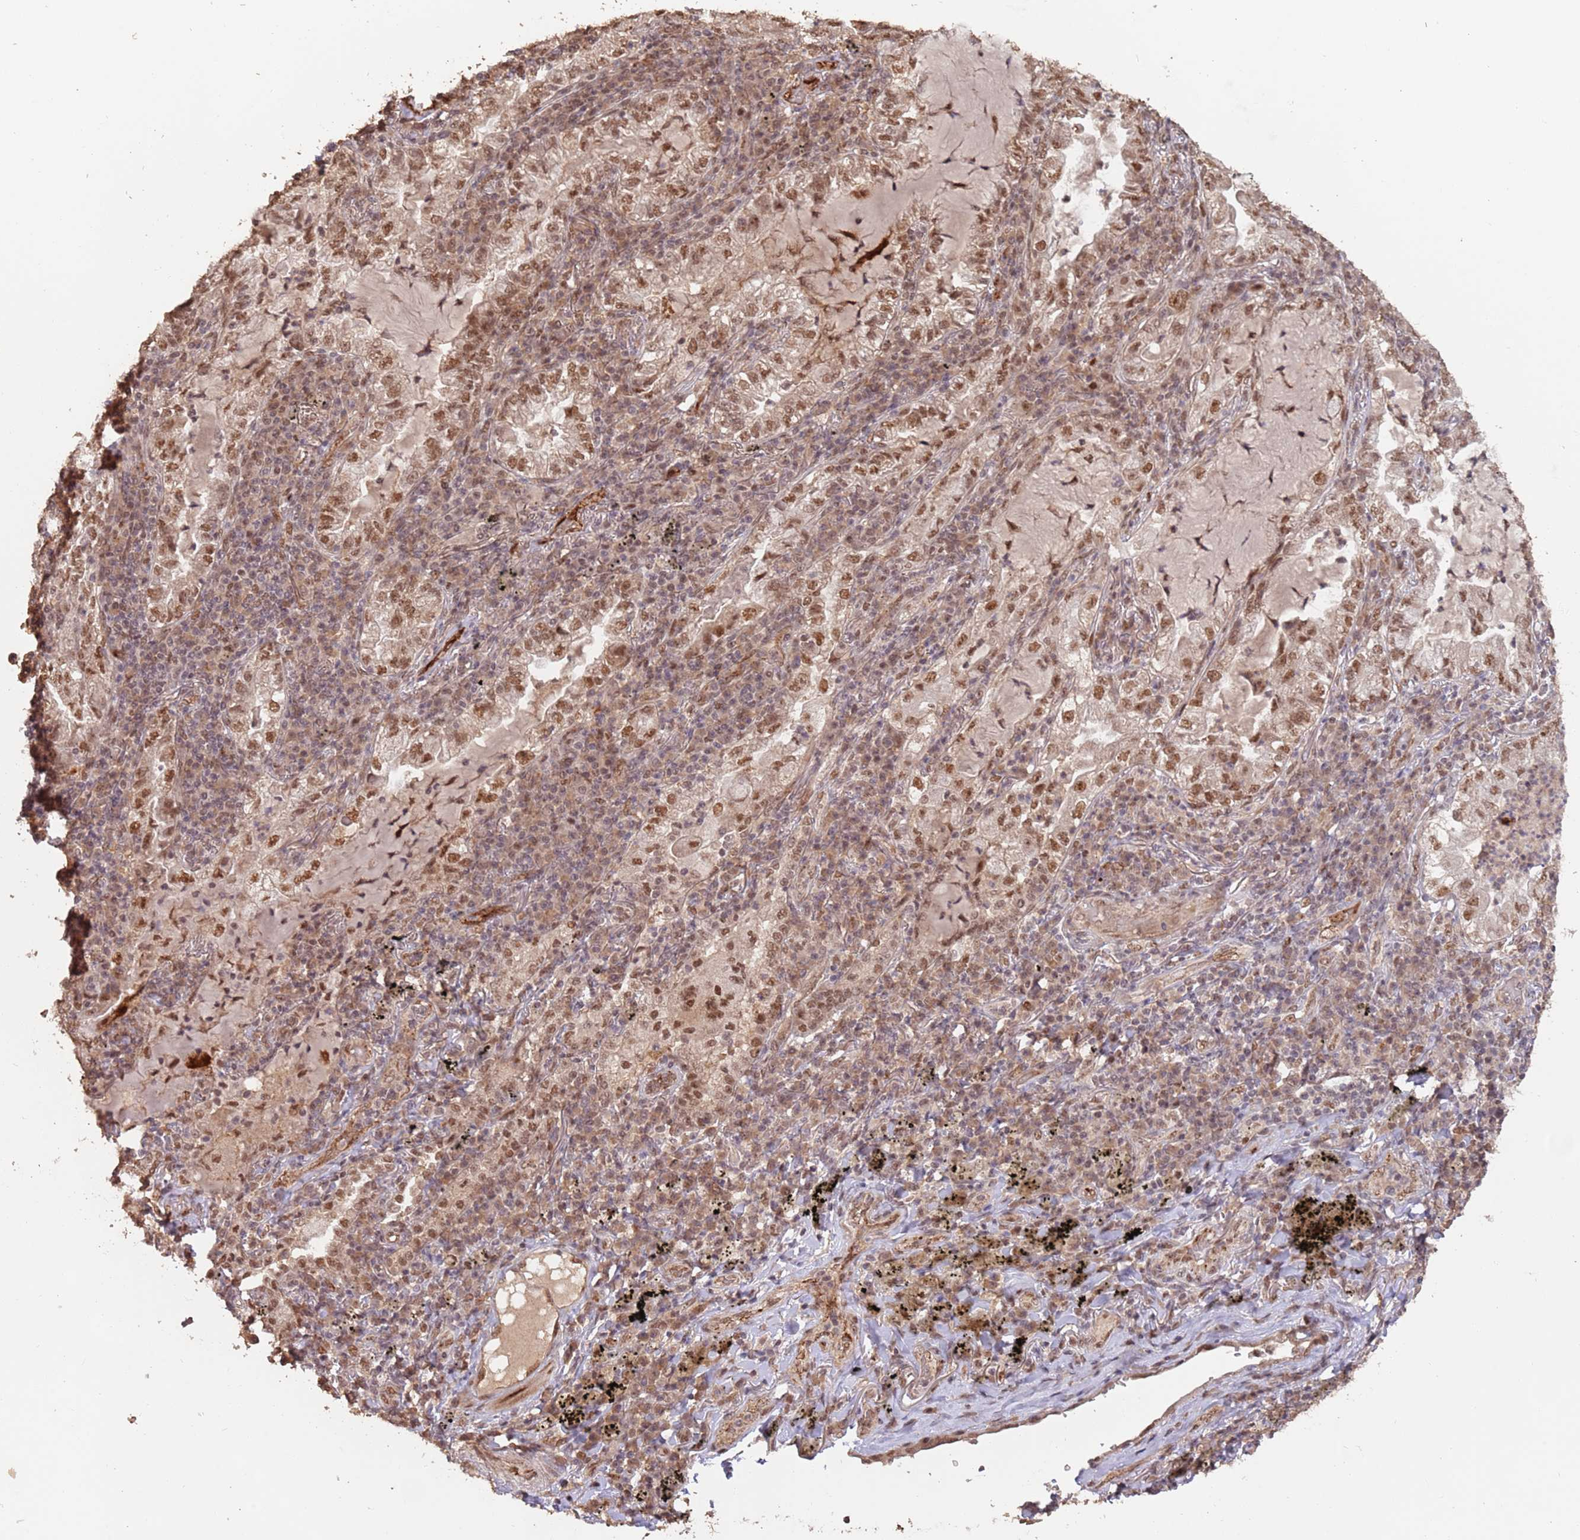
{"staining": {"intensity": "moderate", "quantity": ">75%", "location": "nuclear"}, "tissue": "lung cancer", "cell_type": "Tumor cells", "image_type": "cancer", "snomed": [{"axis": "morphology", "description": "Adenocarcinoma, NOS"}, {"axis": "topography", "description": "Lung"}], "caption": "Brown immunohistochemical staining in adenocarcinoma (lung) exhibits moderate nuclear expression in about >75% of tumor cells. (DAB IHC, brown staining for protein, blue staining for nuclei).", "gene": "RFXANK", "patient": {"sex": "female", "age": 73}}